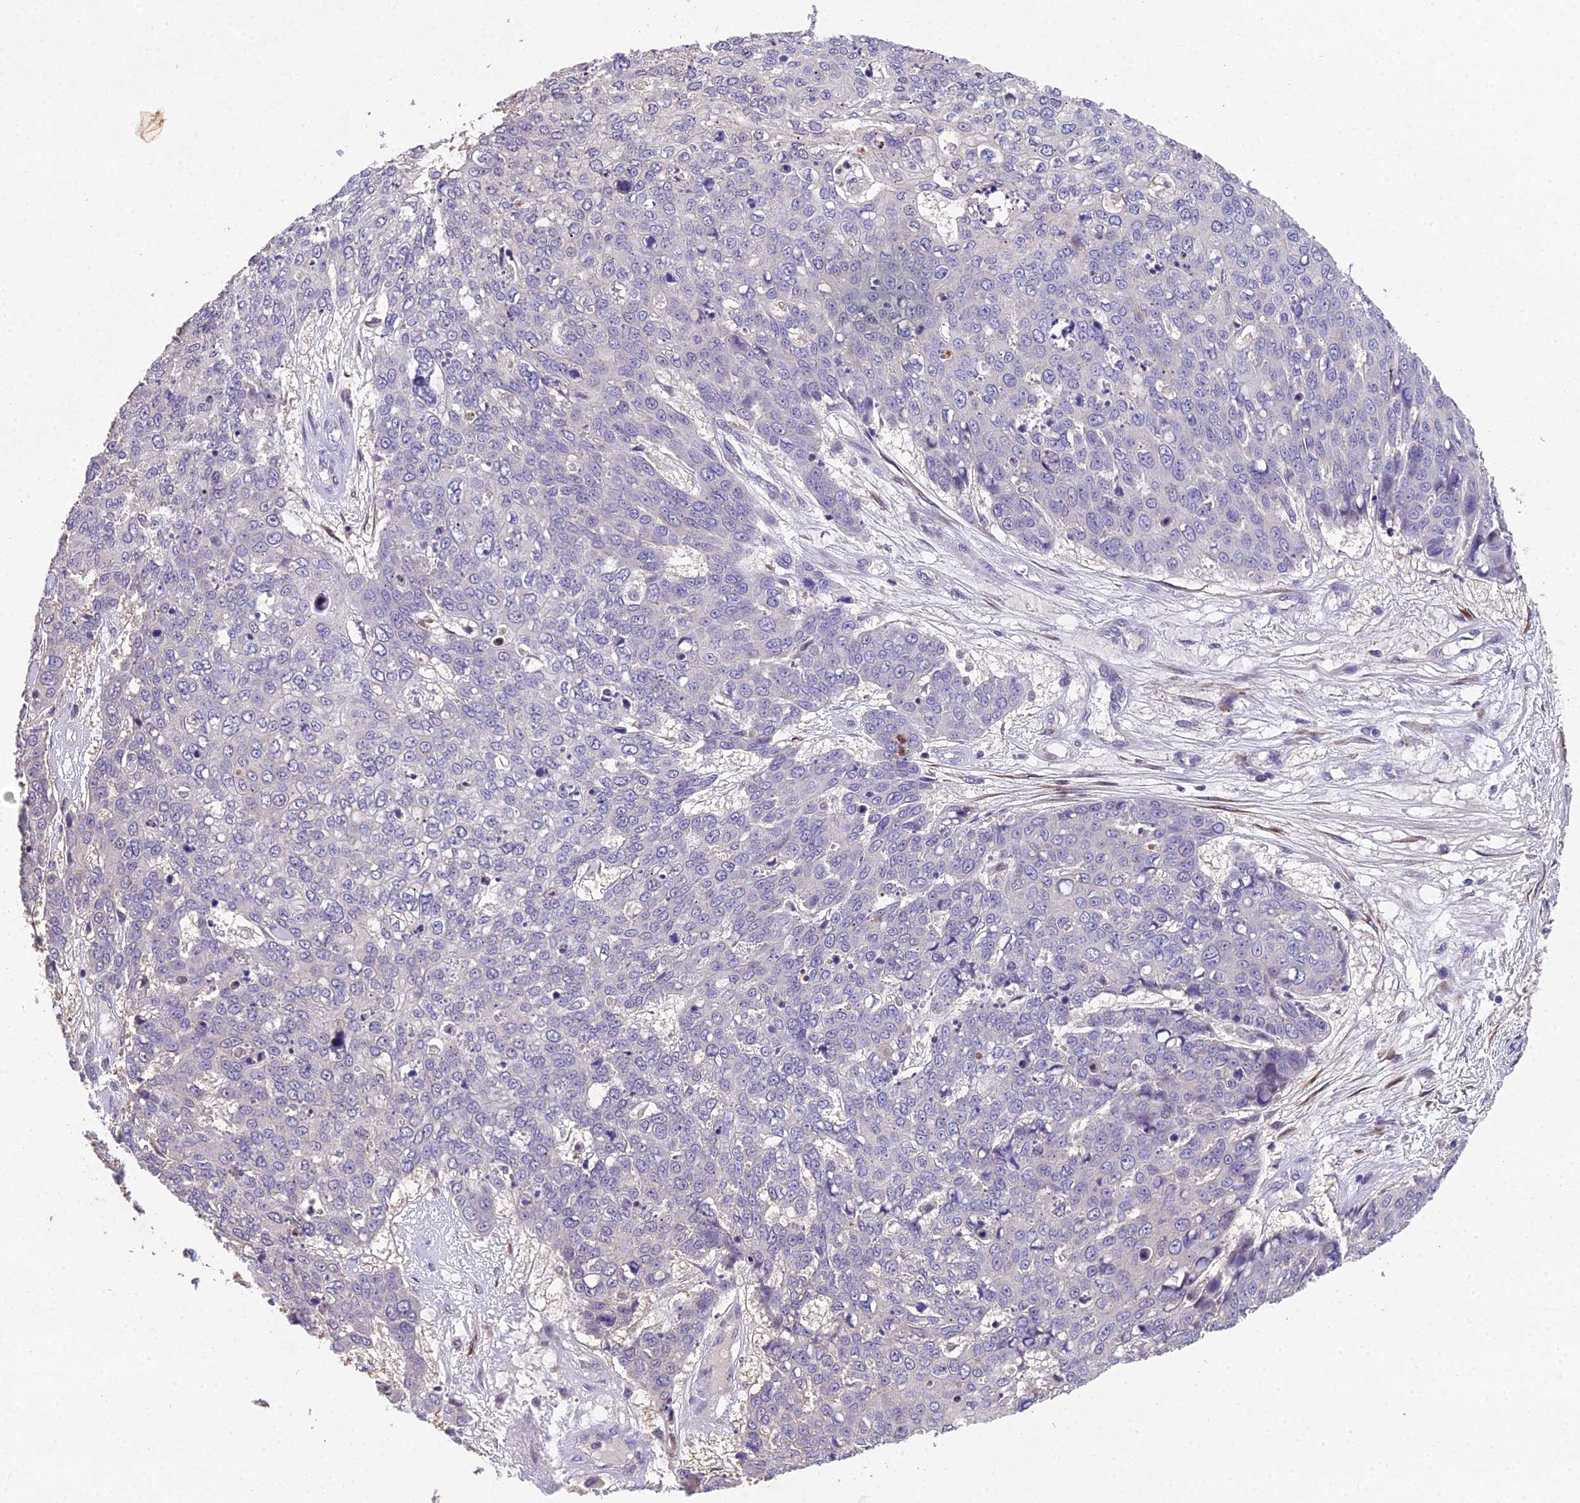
{"staining": {"intensity": "negative", "quantity": "none", "location": "none"}, "tissue": "skin cancer", "cell_type": "Tumor cells", "image_type": "cancer", "snomed": [{"axis": "morphology", "description": "Squamous cell carcinoma, NOS"}, {"axis": "topography", "description": "Skin"}], "caption": "Skin squamous cell carcinoma was stained to show a protein in brown. There is no significant staining in tumor cells.", "gene": "PUS10", "patient": {"sex": "male", "age": 71}}